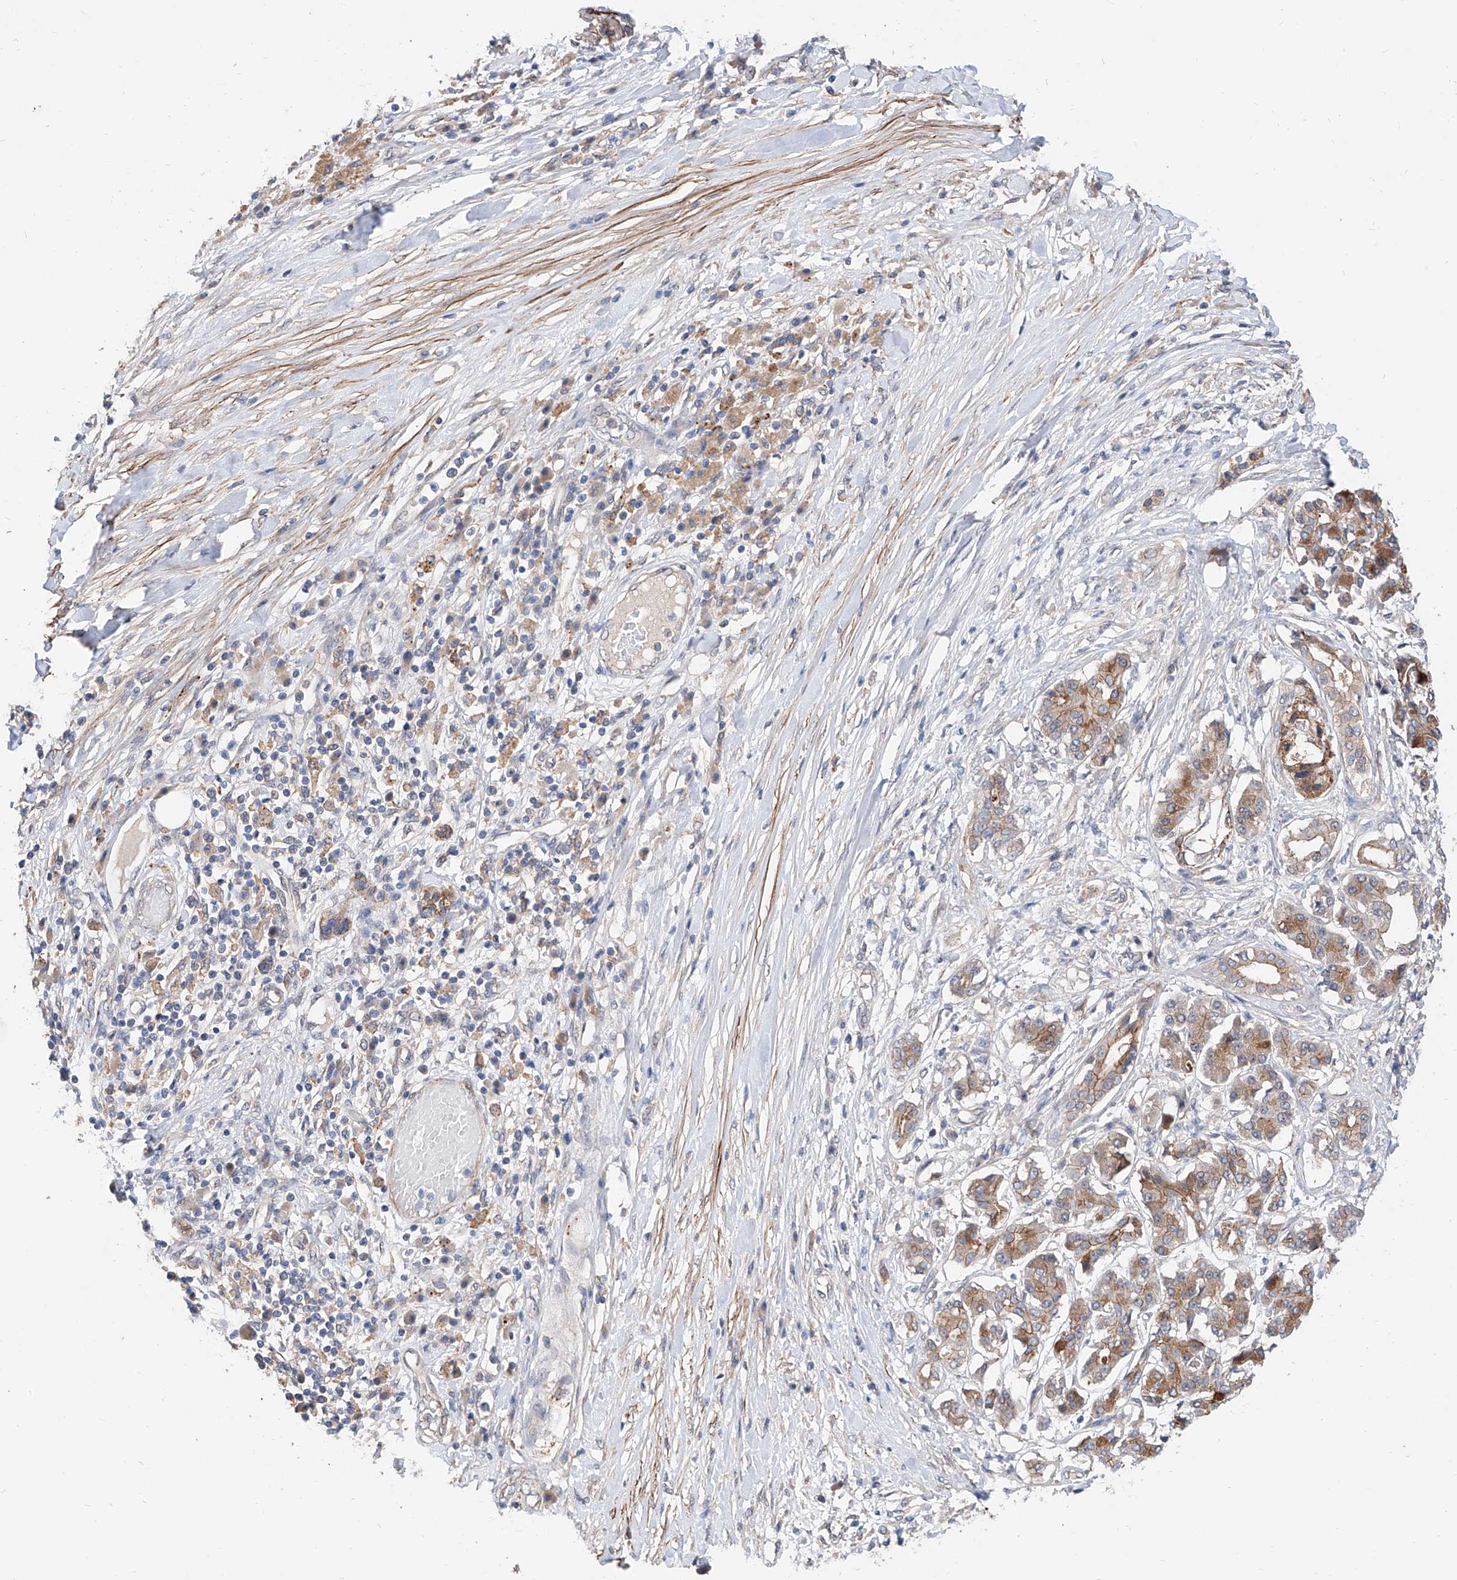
{"staining": {"intensity": "moderate", "quantity": ">75%", "location": "cytoplasmic/membranous"}, "tissue": "pancreatic cancer", "cell_type": "Tumor cells", "image_type": "cancer", "snomed": [{"axis": "morphology", "description": "Adenocarcinoma, NOS"}, {"axis": "topography", "description": "Pancreas"}], "caption": "The micrograph displays immunohistochemical staining of pancreatic cancer. There is moderate cytoplasmic/membranous staining is present in approximately >75% of tumor cells.", "gene": "MAGEE2", "patient": {"sex": "female", "age": 56}}